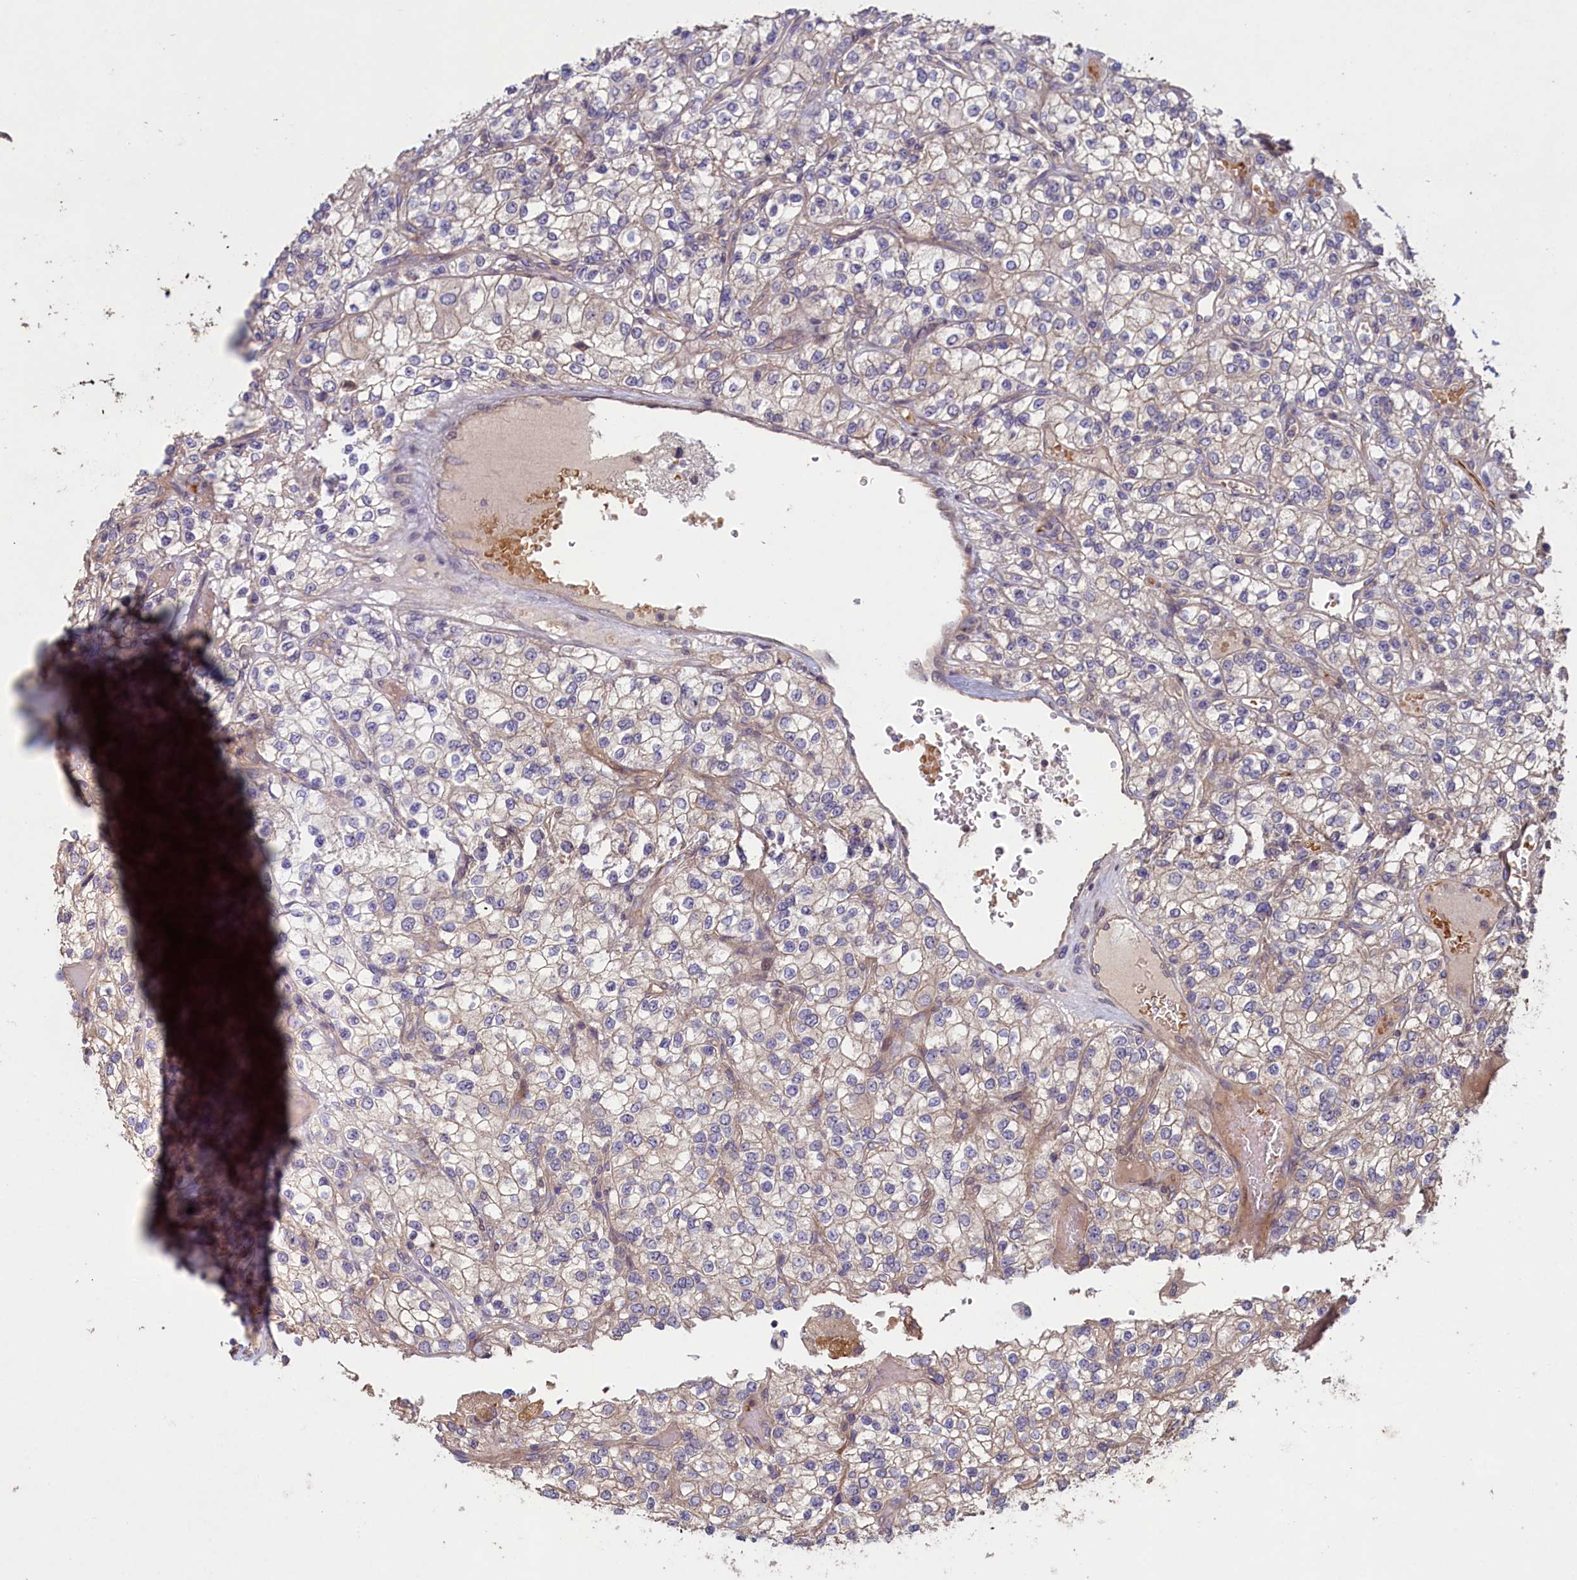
{"staining": {"intensity": "weak", "quantity": "<25%", "location": "cytoplasmic/membranous"}, "tissue": "renal cancer", "cell_type": "Tumor cells", "image_type": "cancer", "snomed": [{"axis": "morphology", "description": "Adenocarcinoma, NOS"}, {"axis": "topography", "description": "Kidney"}], "caption": "The image displays no significant staining in tumor cells of renal cancer (adenocarcinoma).", "gene": "CIAO2B", "patient": {"sex": "male", "age": 80}}